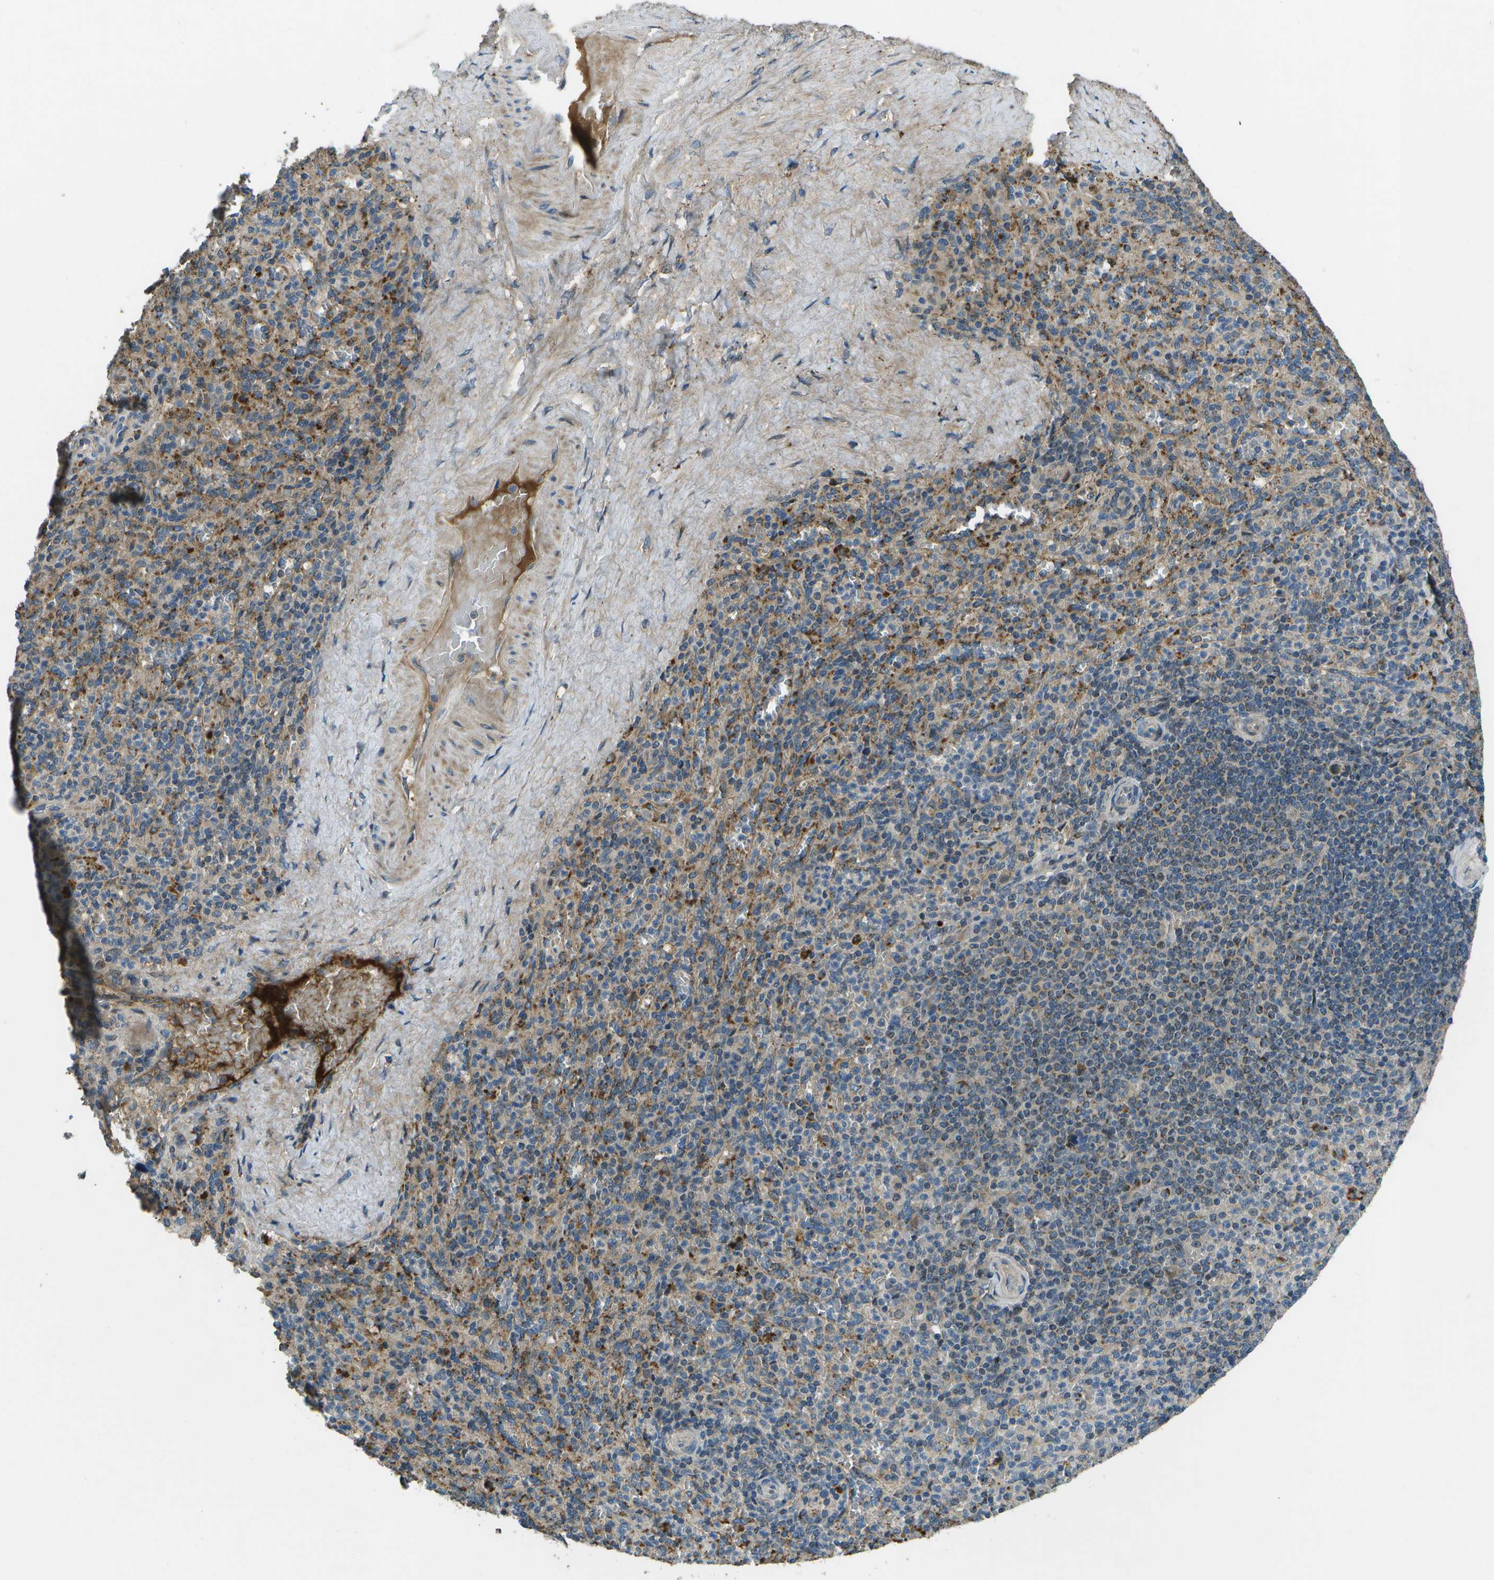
{"staining": {"intensity": "moderate", "quantity": "<25%", "location": "cytoplasmic/membranous"}, "tissue": "spleen", "cell_type": "Cells in red pulp", "image_type": "normal", "snomed": [{"axis": "morphology", "description": "Normal tissue, NOS"}, {"axis": "topography", "description": "Spleen"}], "caption": "Protein expression analysis of benign human spleen reveals moderate cytoplasmic/membranous expression in about <25% of cells in red pulp. (IHC, brightfield microscopy, high magnification).", "gene": "PXYLP1", "patient": {"sex": "male", "age": 36}}